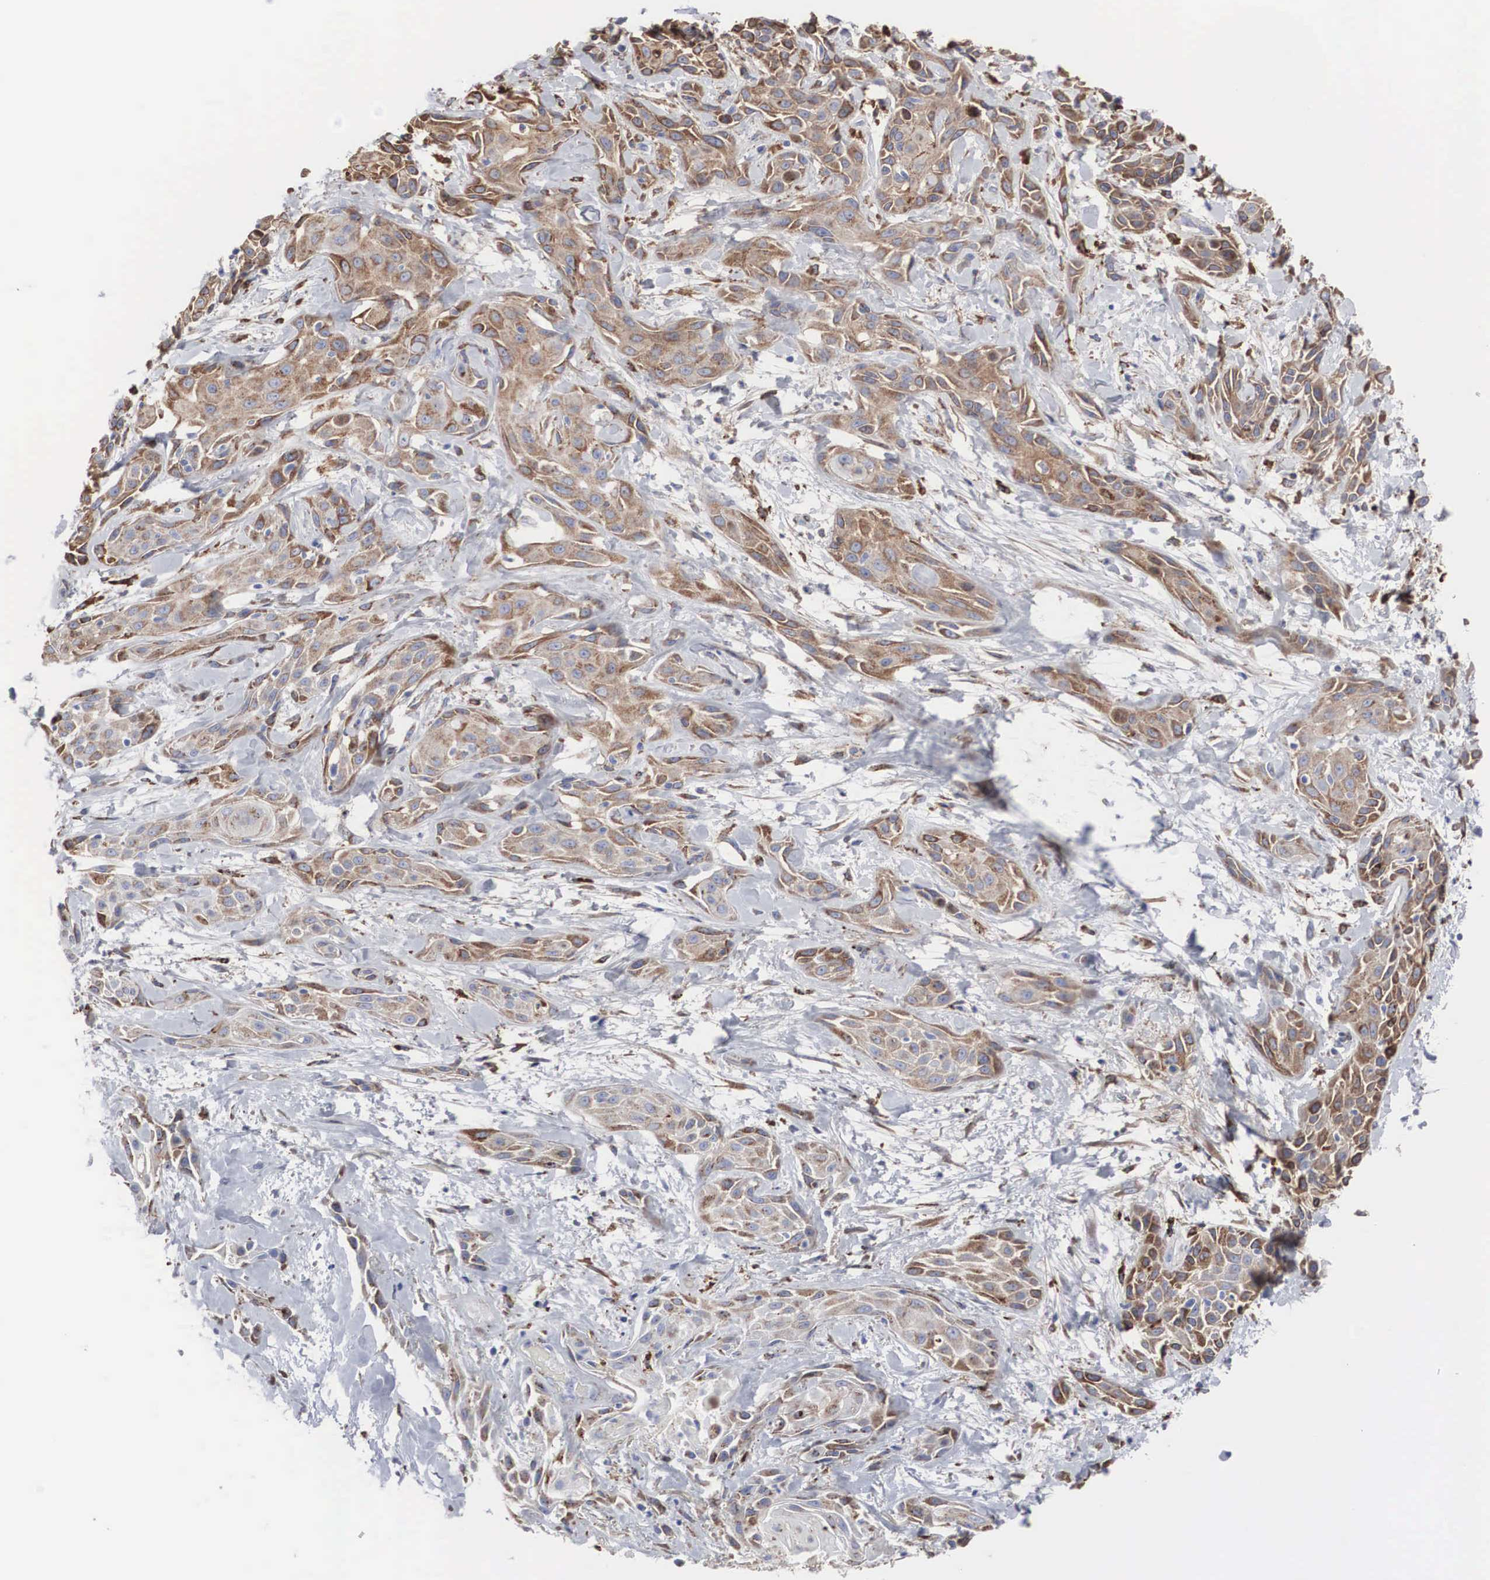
{"staining": {"intensity": "moderate", "quantity": ">75%", "location": "cytoplasmic/membranous"}, "tissue": "skin cancer", "cell_type": "Tumor cells", "image_type": "cancer", "snomed": [{"axis": "morphology", "description": "Squamous cell carcinoma, NOS"}, {"axis": "topography", "description": "Skin"}, {"axis": "topography", "description": "Anal"}], "caption": "Squamous cell carcinoma (skin) stained with a protein marker reveals moderate staining in tumor cells.", "gene": "LGALS3BP", "patient": {"sex": "male", "age": 64}}